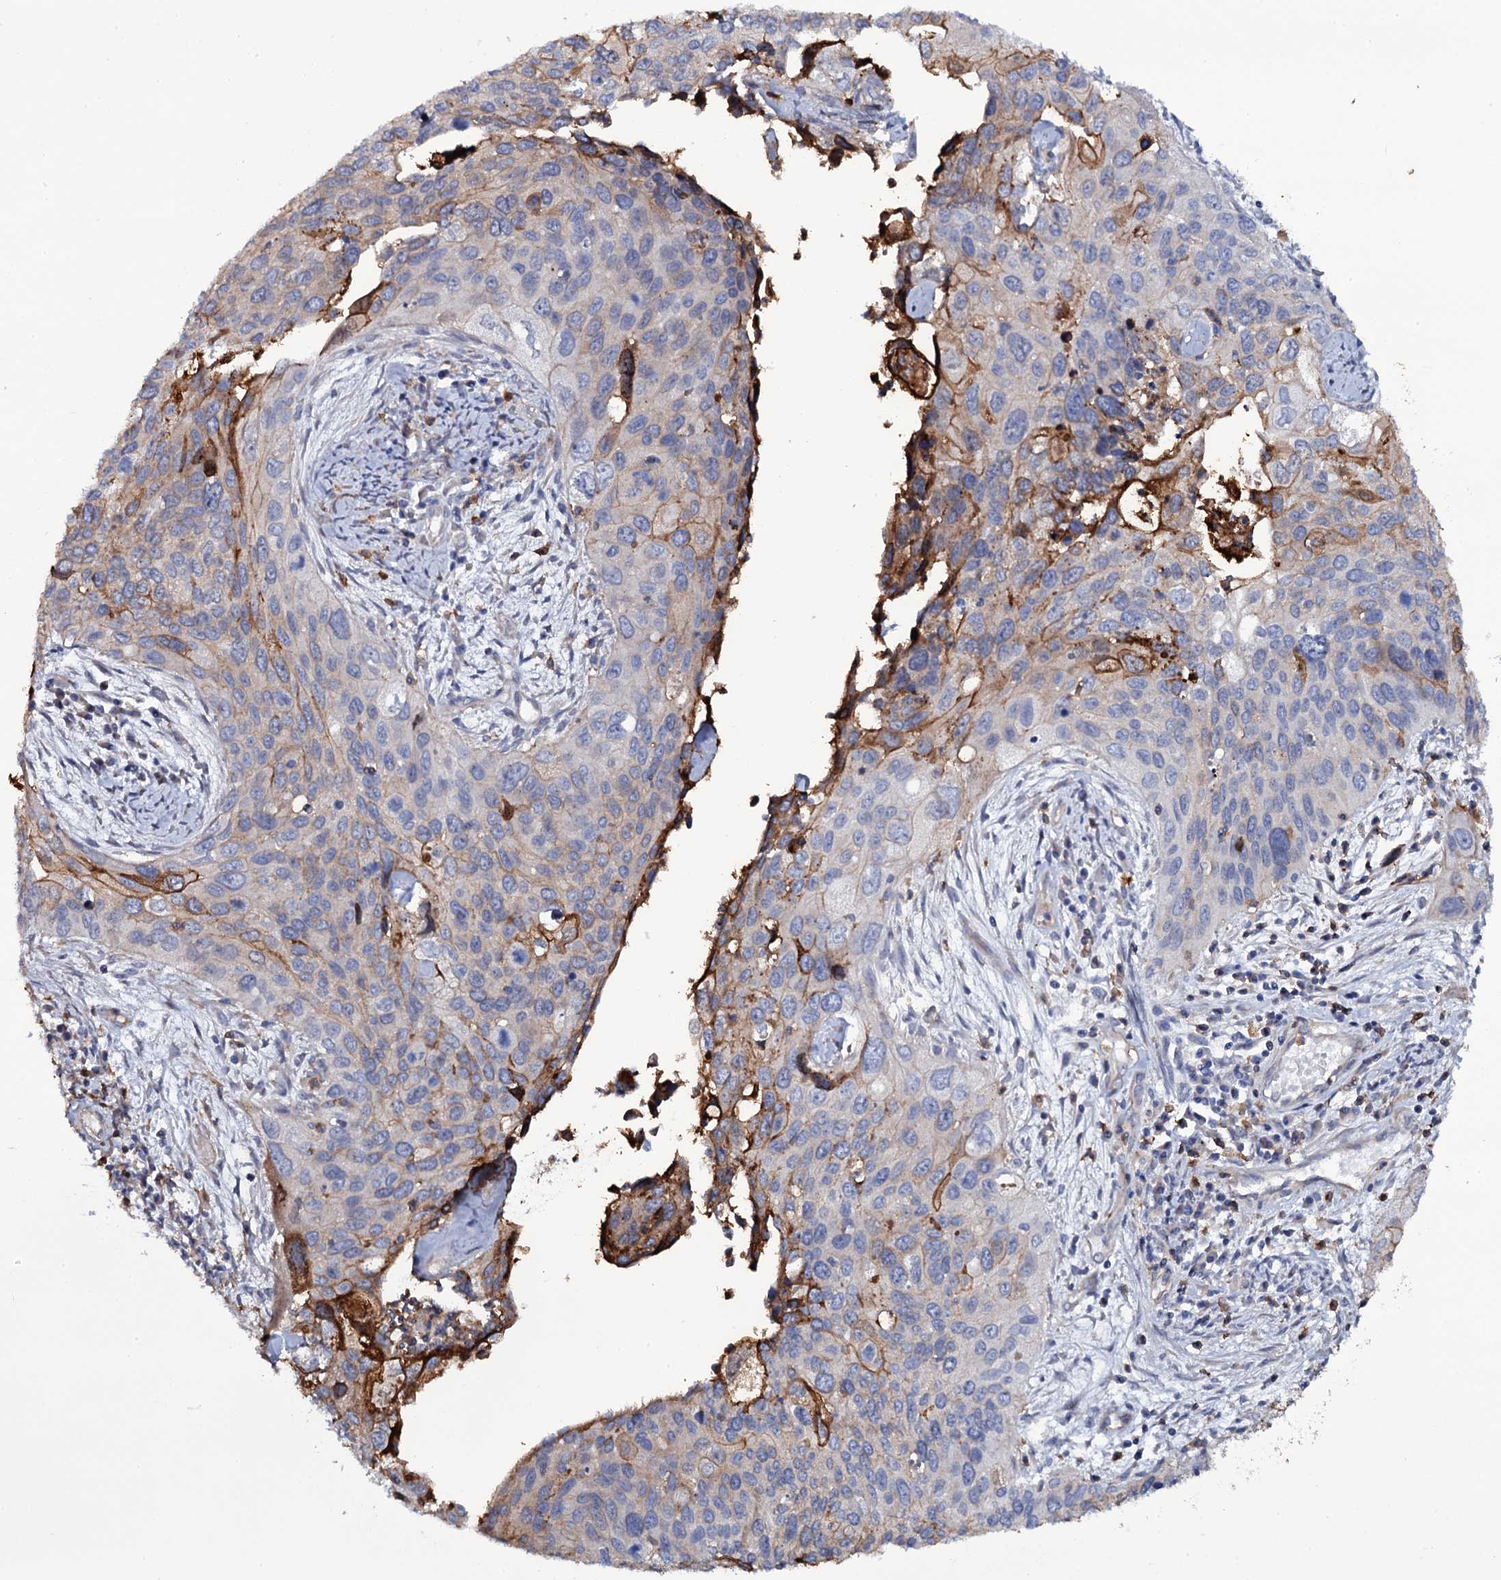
{"staining": {"intensity": "strong", "quantity": "<25%", "location": "cytoplasmic/membranous"}, "tissue": "cervical cancer", "cell_type": "Tumor cells", "image_type": "cancer", "snomed": [{"axis": "morphology", "description": "Squamous cell carcinoma, NOS"}, {"axis": "topography", "description": "Cervix"}], "caption": "Tumor cells show strong cytoplasmic/membranous positivity in about <25% of cells in squamous cell carcinoma (cervical). The staining is performed using DAB brown chromogen to label protein expression. The nuclei are counter-stained blue using hematoxylin.", "gene": "TTC23", "patient": {"sex": "female", "age": 55}}